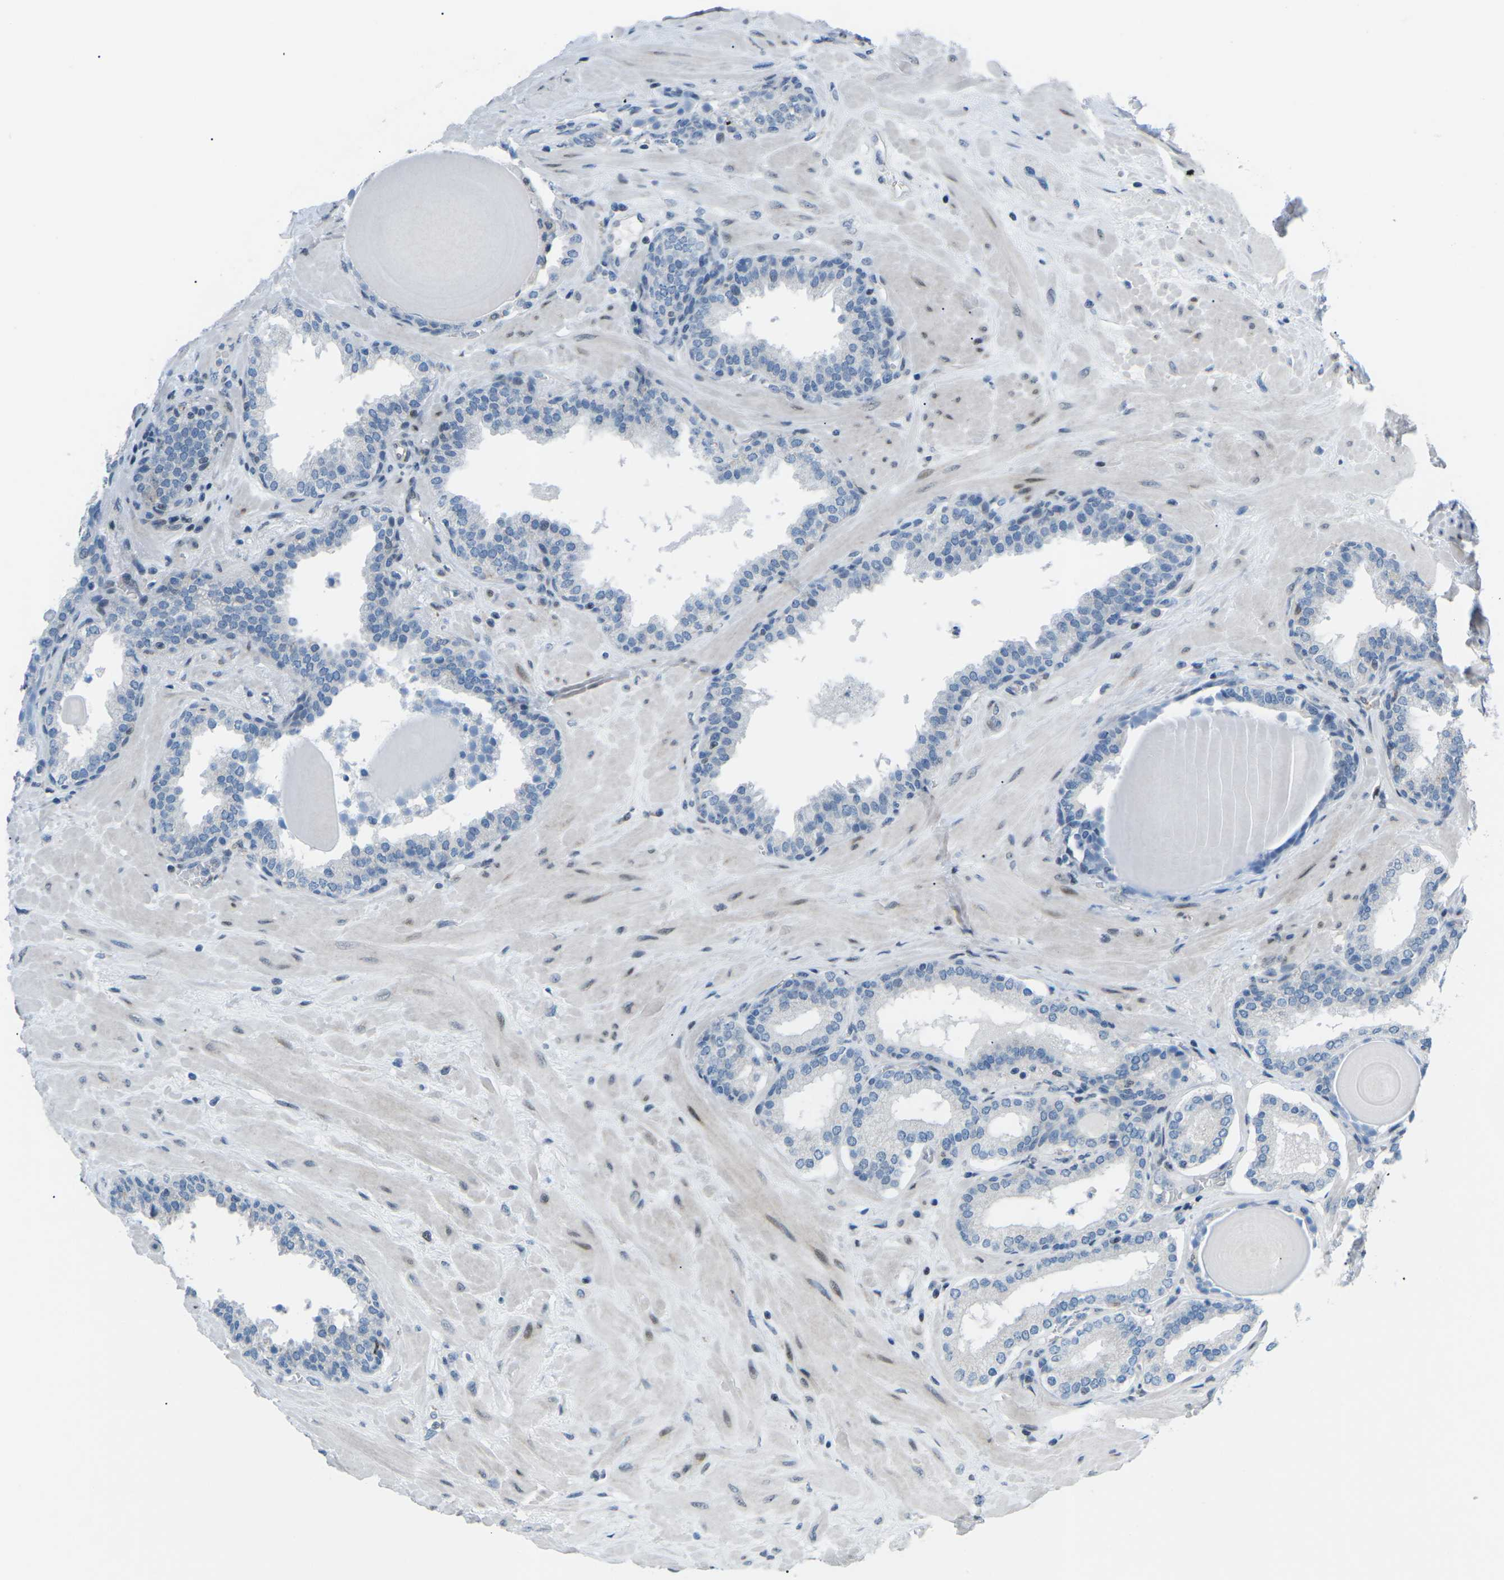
{"staining": {"intensity": "negative", "quantity": "none", "location": "none"}, "tissue": "prostate", "cell_type": "Glandular cells", "image_type": "normal", "snomed": [{"axis": "morphology", "description": "Normal tissue, NOS"}, {"axis": "topography", "description": "Prostate"}], "caption": "This is a photomicrograph of immunohistochemistry staining of normal prostate, which shows no positivity in glandular cells.", "gene": "MBNL1", "patient": {"sex": "male", "age": 51}}